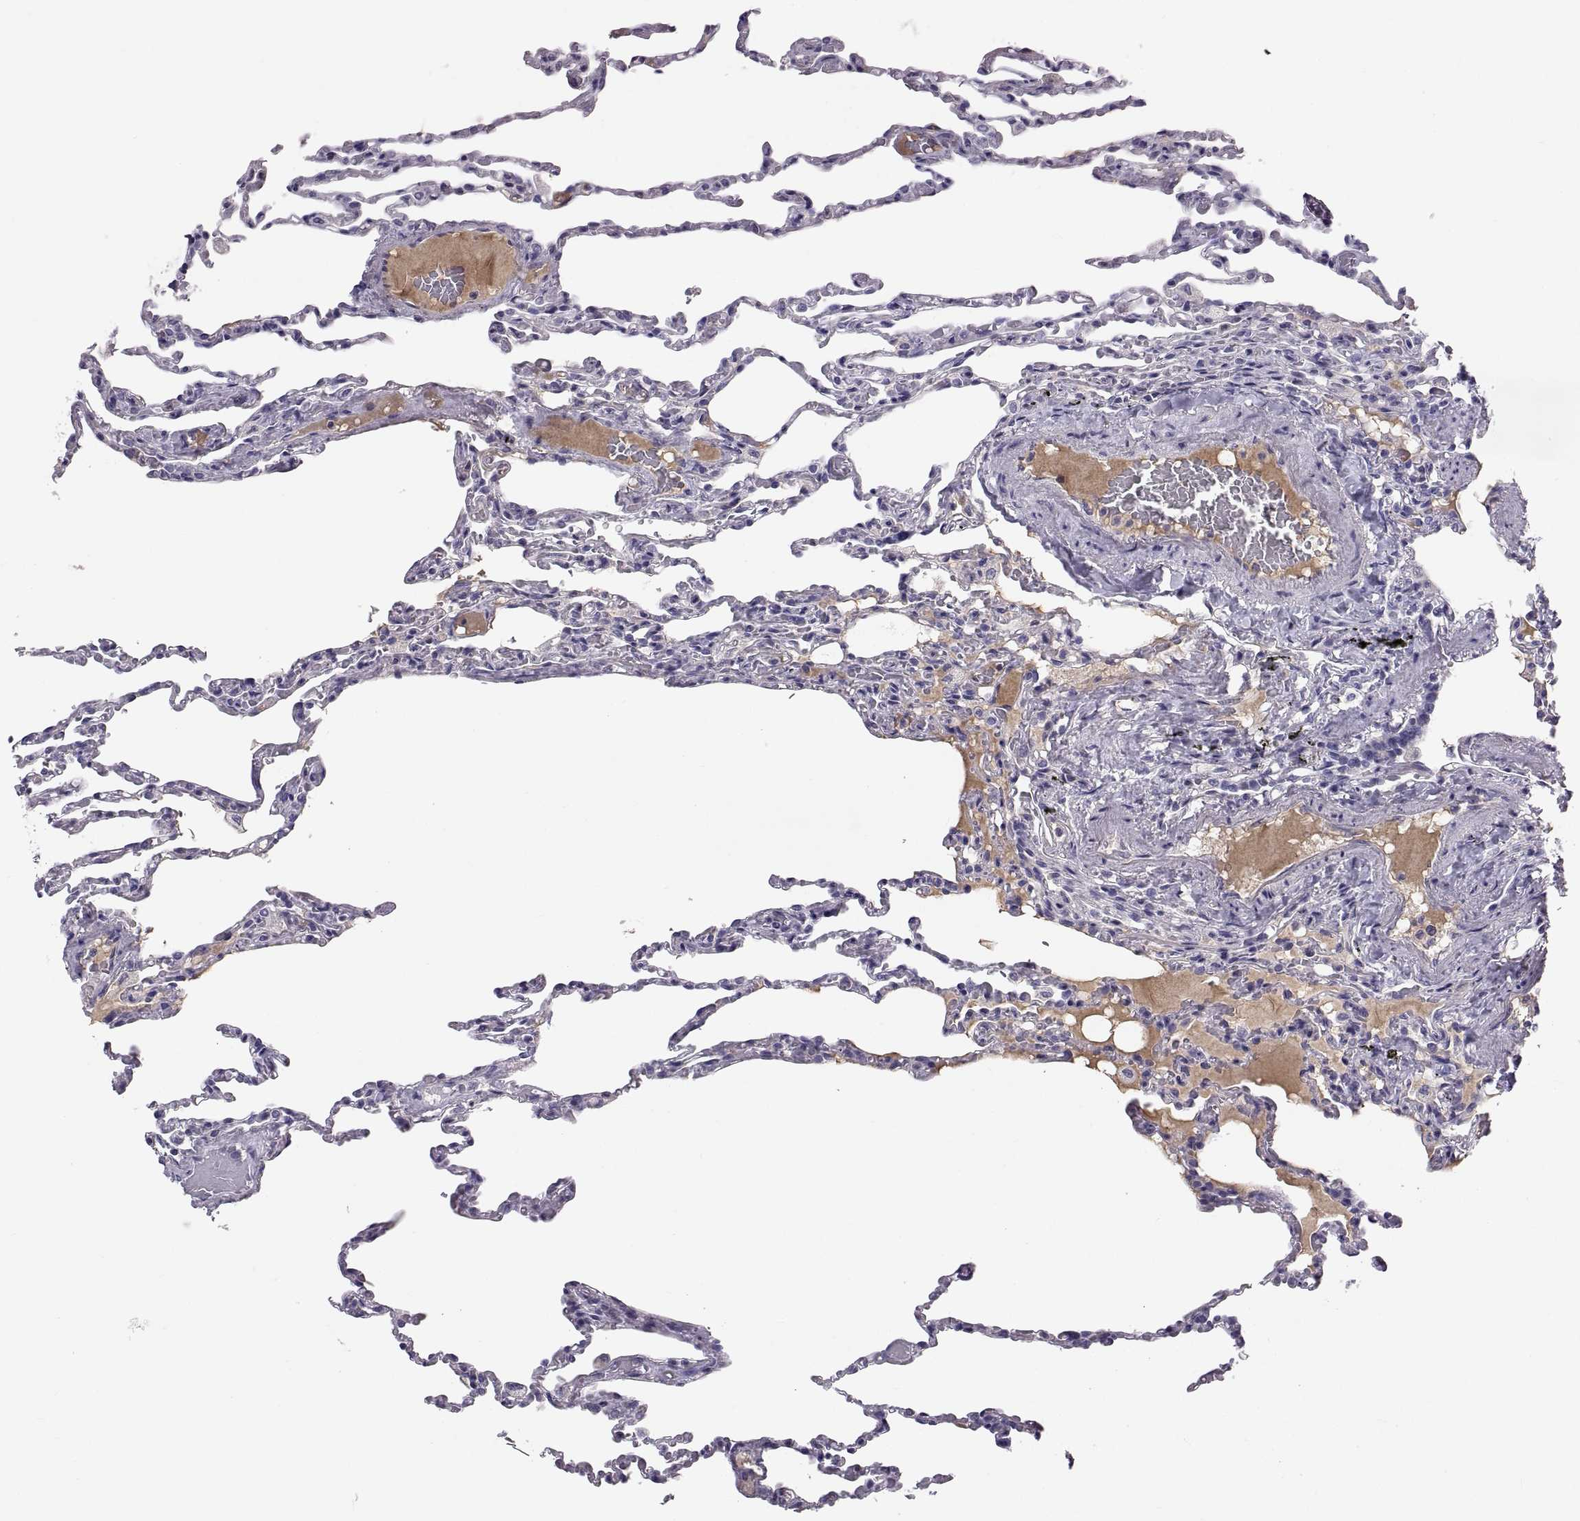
{"staining": {"intensity": "negative", "quantity": "none", "location": "none"}, "tissue": "lung", "cell_type": "Alveolar cells", "image_type": "normal", "snomed": [{"axis": "morphology", "description": "Normal tissue, NOS"}, {"axis": "topography", "description": "Lung"}], "caption": "IHC of unremarkable human lung exhibits no staining in alveolar cells.", "gene": "ADAM32", "patient": {"sex": "female", "age": 43}}